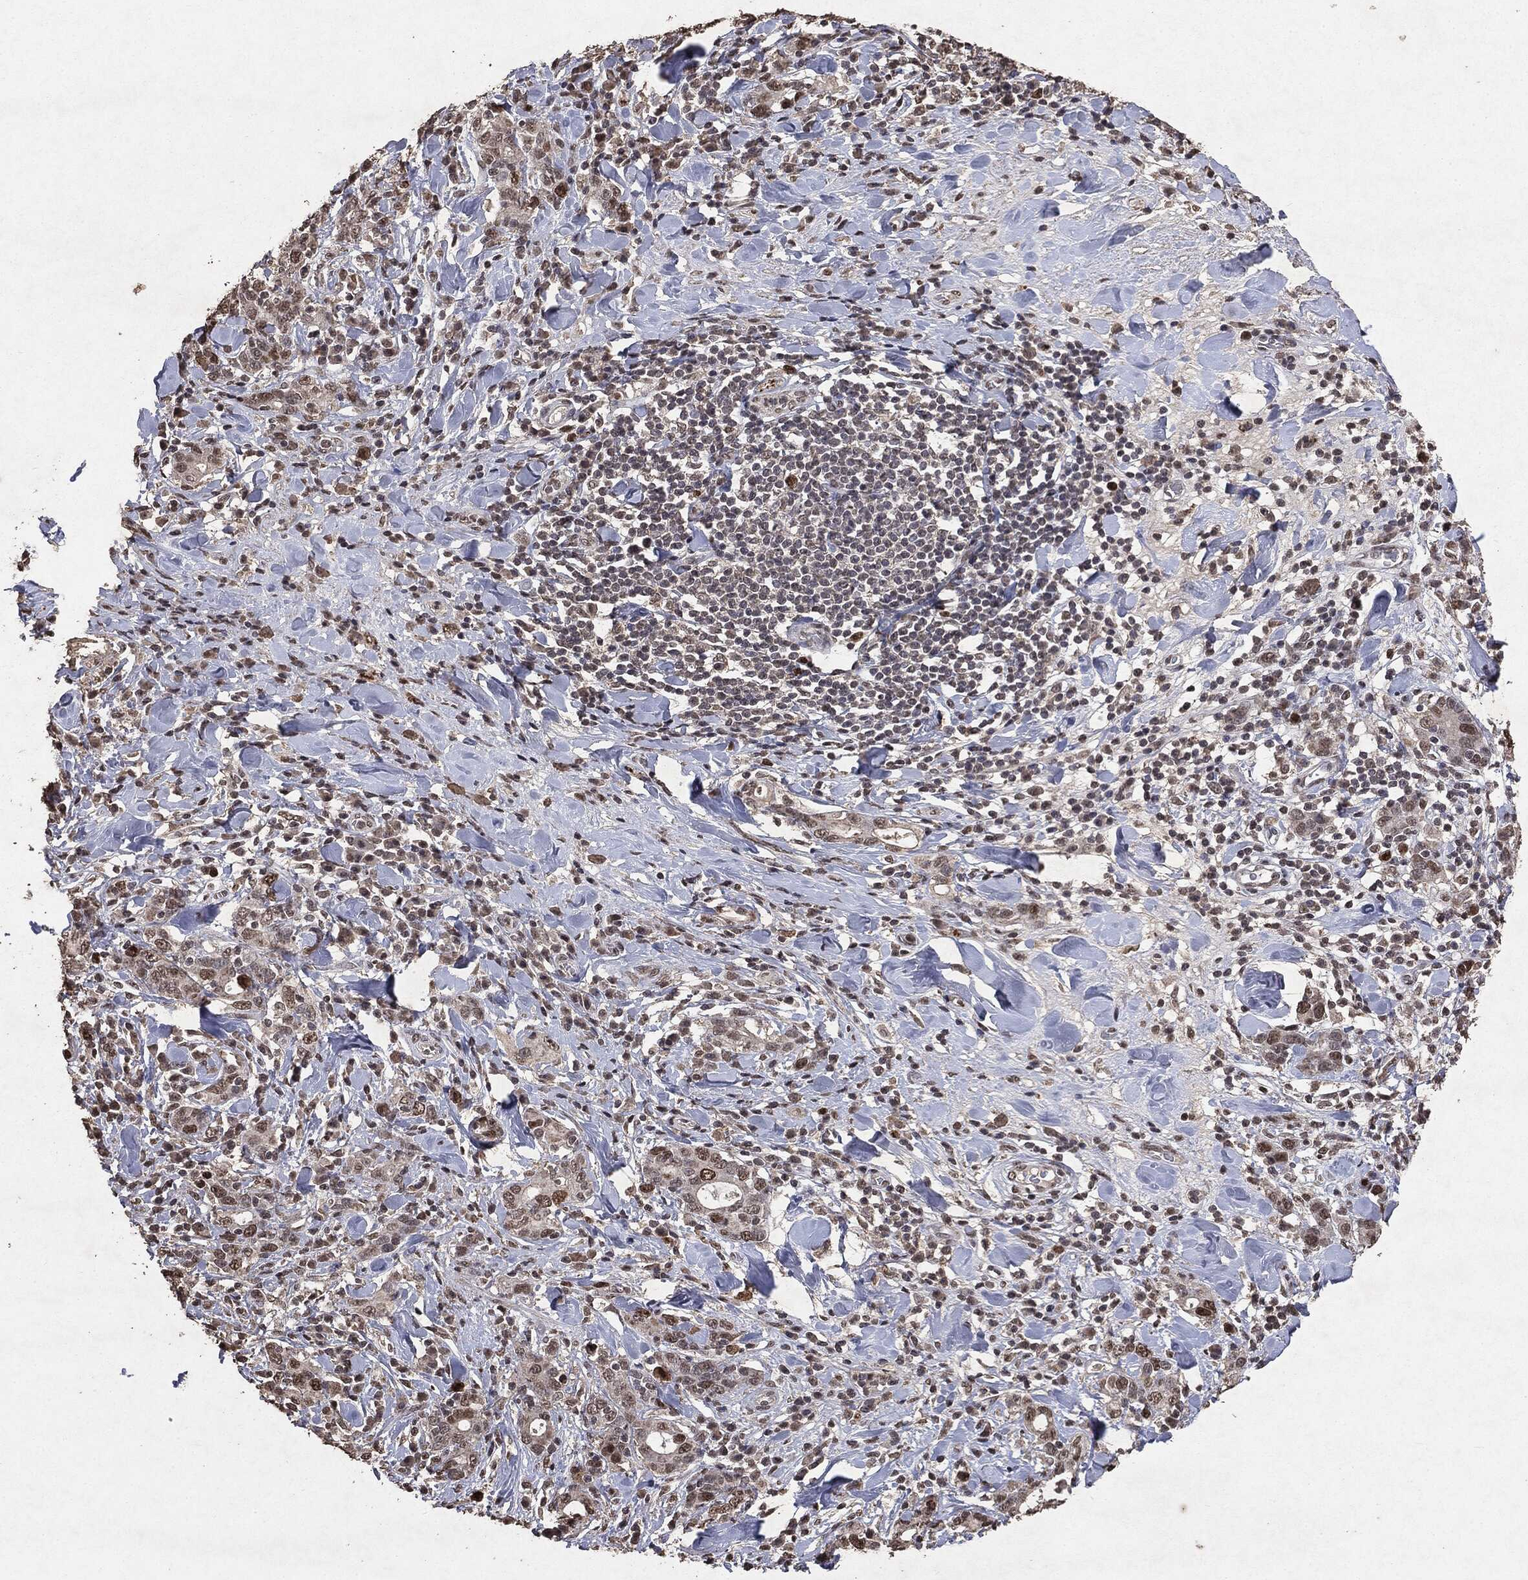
{"staining": {"intensity": "weak", "quantity": "25%-75%", "location": "nuclear"}, "tissue": "stomach cancer", "cell_type": "Tumor cells", "image_type": "cancer", "snomed": [{"axis": "morphology", "description": "Adenocarcinoma, NOS"}, {"axis": "topography", "description": "Stomach"}], "caption": "Human adenocarcinoma (stomach) stained with a brown dye reveals weak nuclear positive staining in approximately 25%-75% of tumor cells.", "gene": "RAD18", "patient": {"sex": "male", "age": 79}}